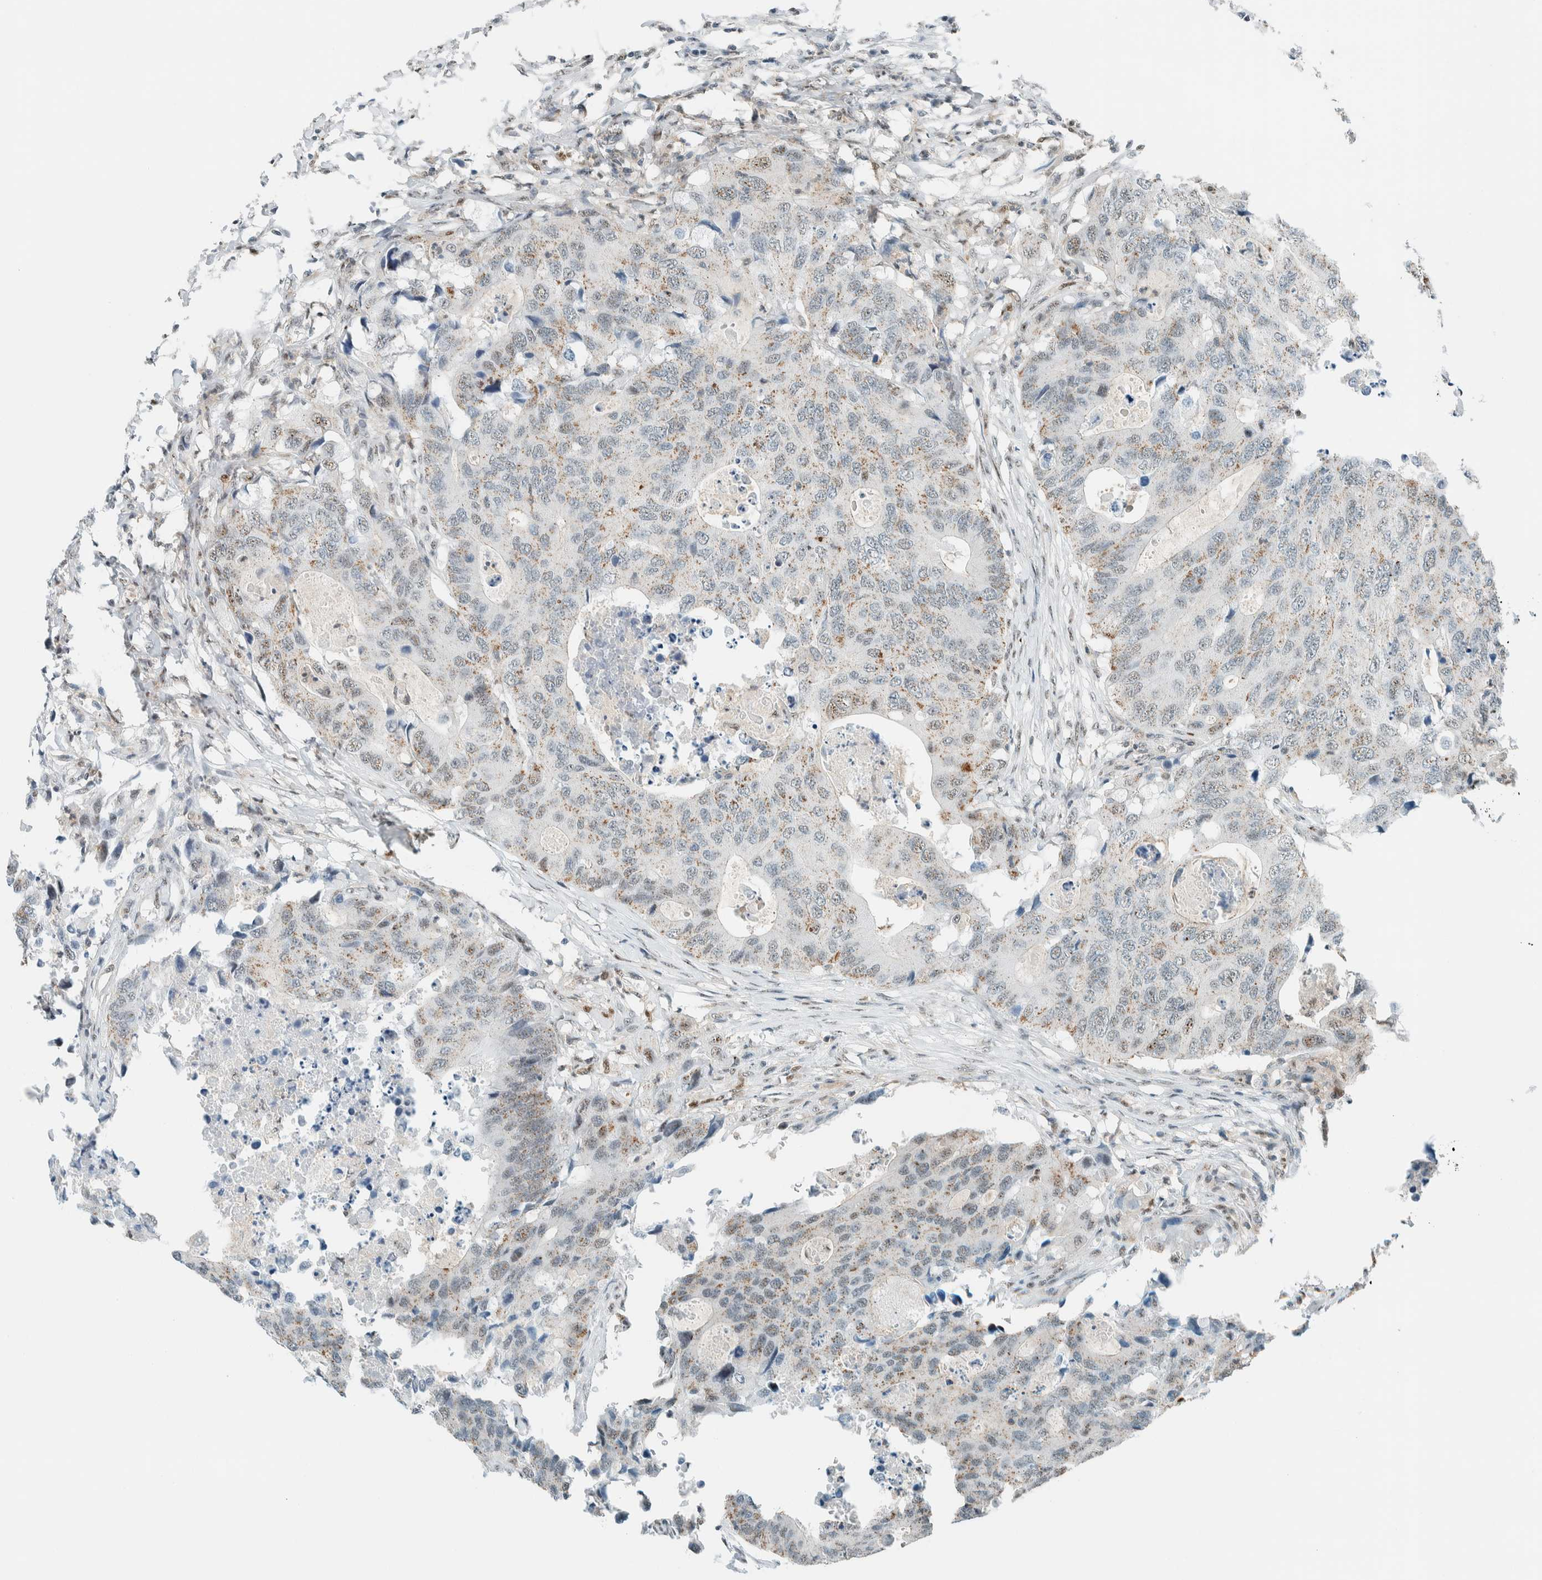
{"staining": {"intensity": "weak", "quantity": ">75%", "location": "cytoplasmic/membranous"}, "tissue": "colorectal cancer", "cell_type": "Tumor cells", "image_type": "cancer", "snomed": [{"axis": "morphology", "description": "Adenocarcinoma, NOS"}, {"axis": "topography", "description": "Colon"}], "caption": "Weak cytoplasmic/membranous expression for a protein is present in about >75% of tumor cells of adenocarcinoma (colorectal) using immunohistochemistry (IHC).", "gene": "CYSRT1", "patient": {"sex": "male", "age": 71}}